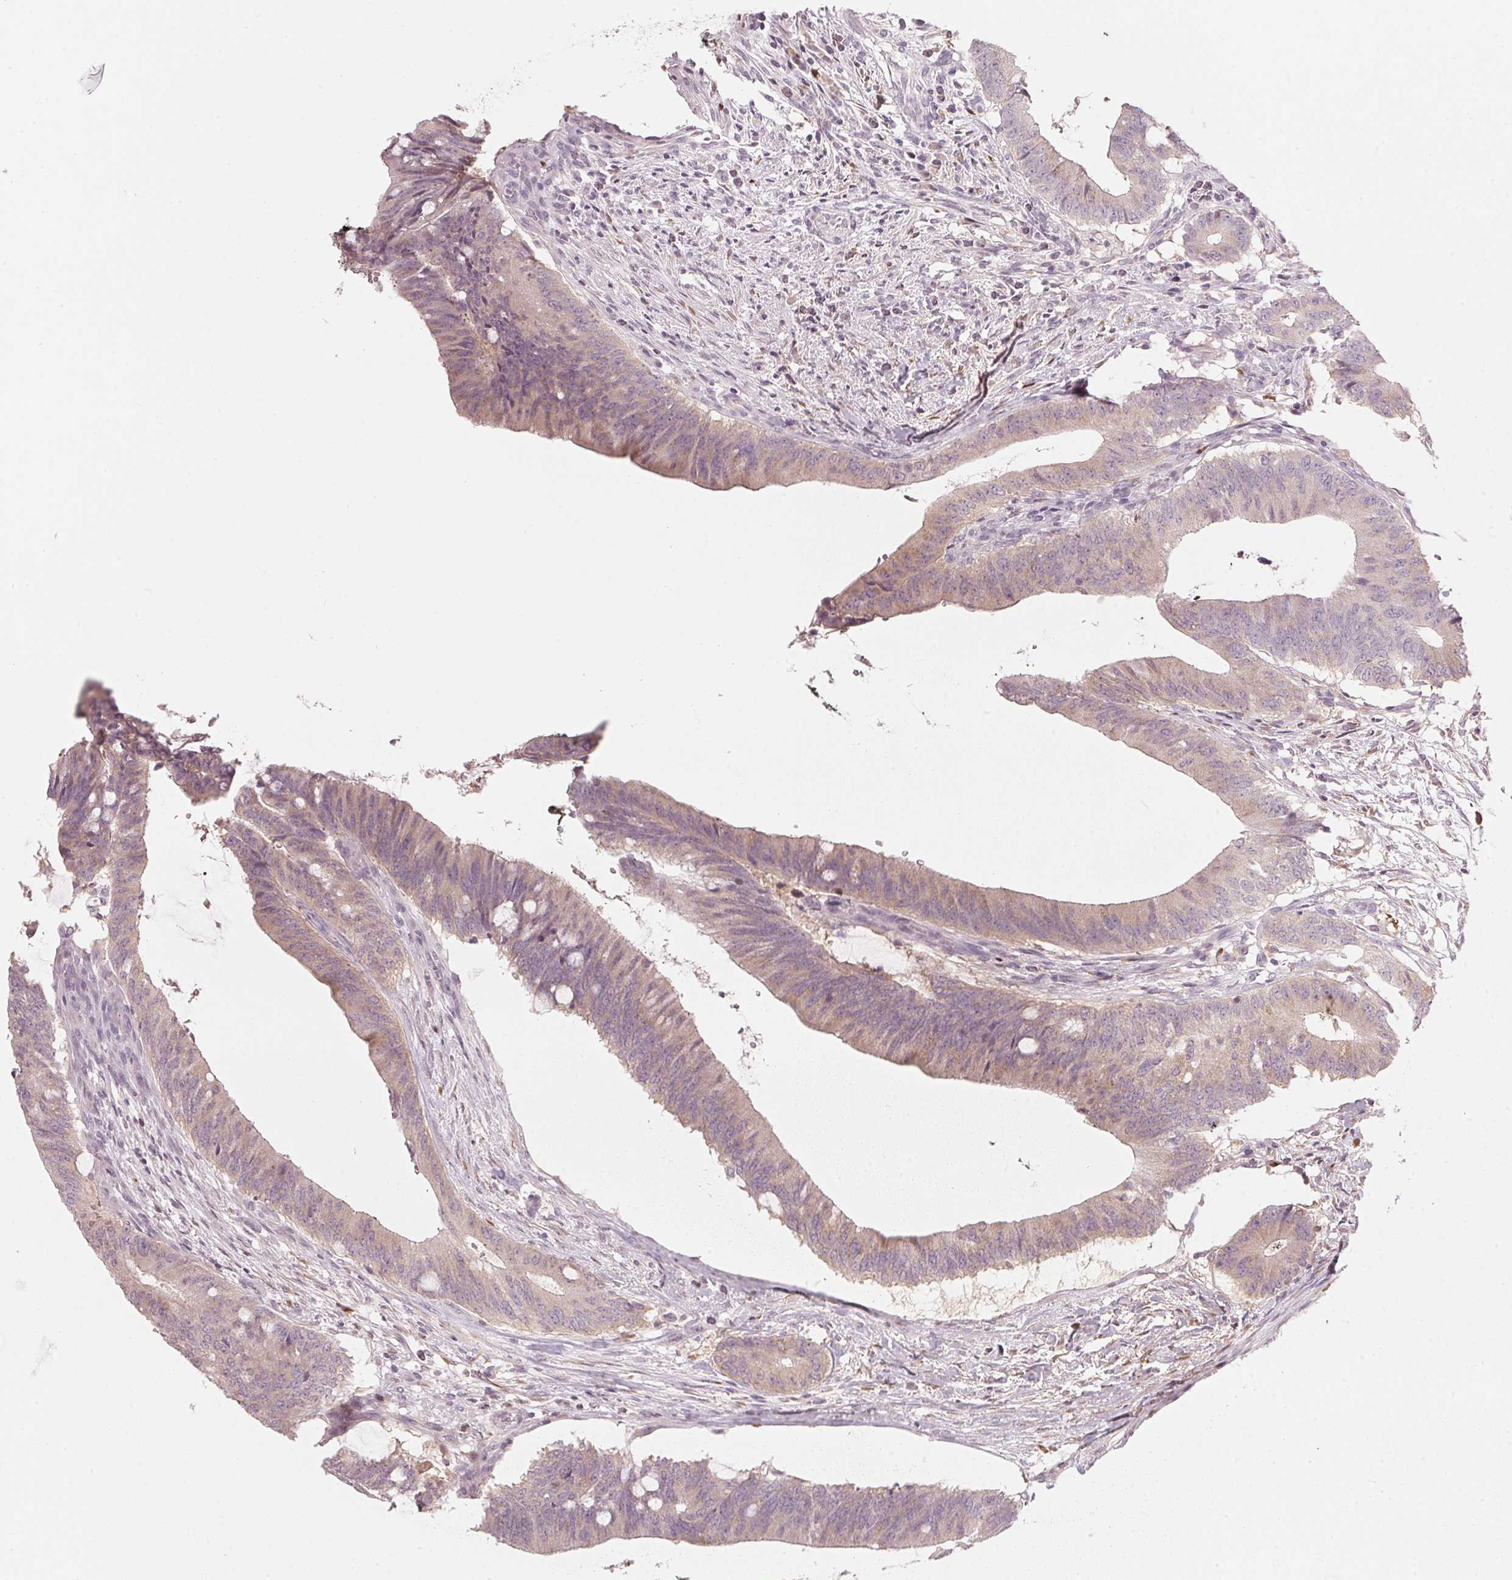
{"staining": {"intensity": "weak", "quantity": ">75%", "location": "cytoplasmic/membranous"}, "tissue": "colorectal cancer", "cell_type": "Tumor cells", "image_type": "cancer", "snomed": [{"axis": "morphology", "description": "Adenocarcinoma, NOS"}, {"axis": "topography", "description": "Colon"}], "caption": "Weak cytoplasmic/membranous positivity is appreciated in about >75% of tumor cells in adenocarcinoma (colorectal).", "gene": "SFRP4", "patient": {"sex": "female", "age": 43}}